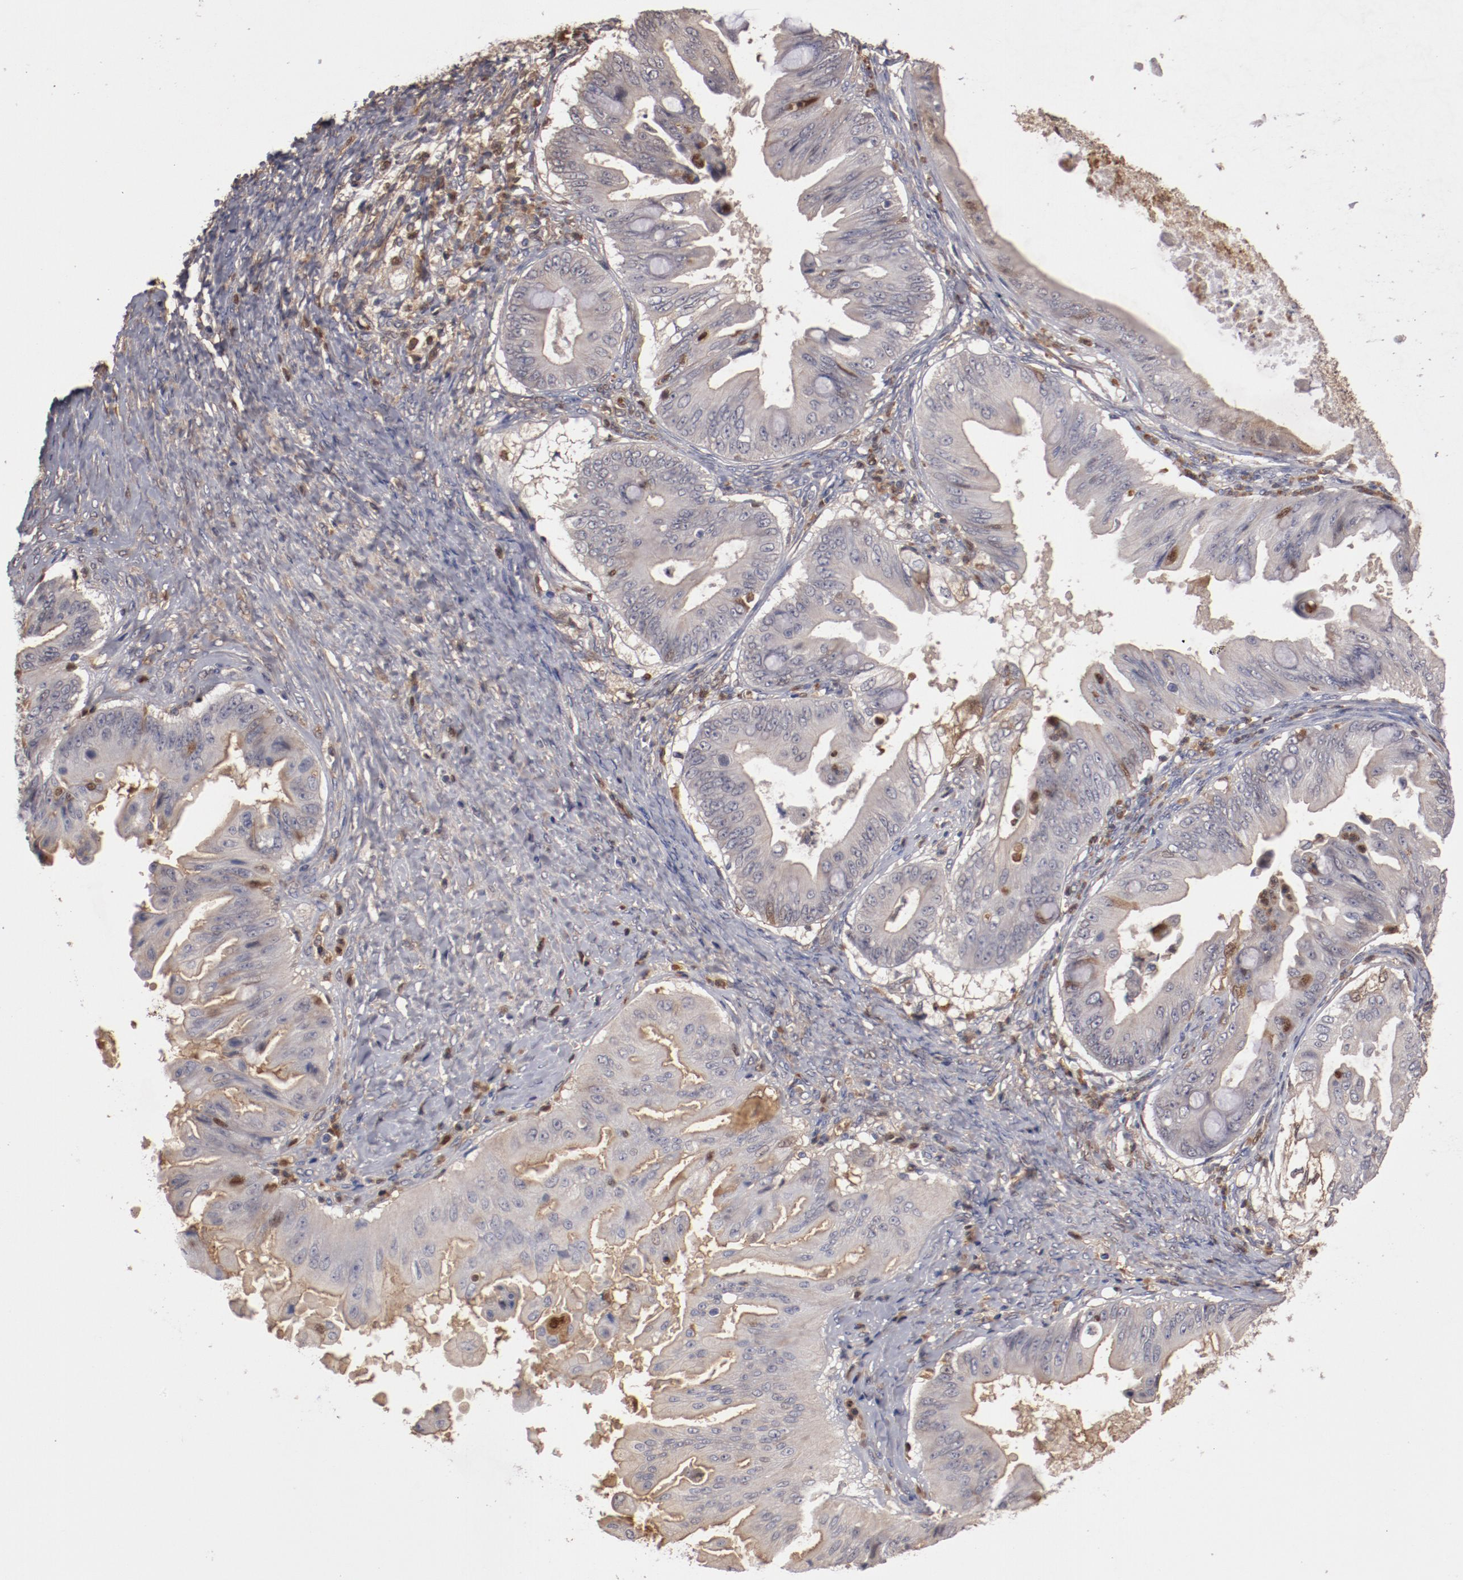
{"staining": {"intensity": "weak", "quantity": ">75%", "location": "cytoplasmic/membranous,nuclear"}, "tissue": "ovarian cancer", "cell_type": "Tumor cells", "image_type": "cancer", "snomed": [{"axis": "morphology", "description": "Cystadenocarcinoma, mucinous, NOS"}, {"axis": "topography", "description": "Ovary"}], "caption": "The histopathology image exhibits staining of ovarian cancer (mucinous cystadenocarcinoma), revealing weak cytoplasmic/membranous and nuclear protein staining (brown color) within tumor cells. (DAB (3,3'-diaminobenzidine) IHC with brightfield microscopy, high magnification).", "gene": "SERPINA7", "patient": {"sex": "female", "age": 37}}